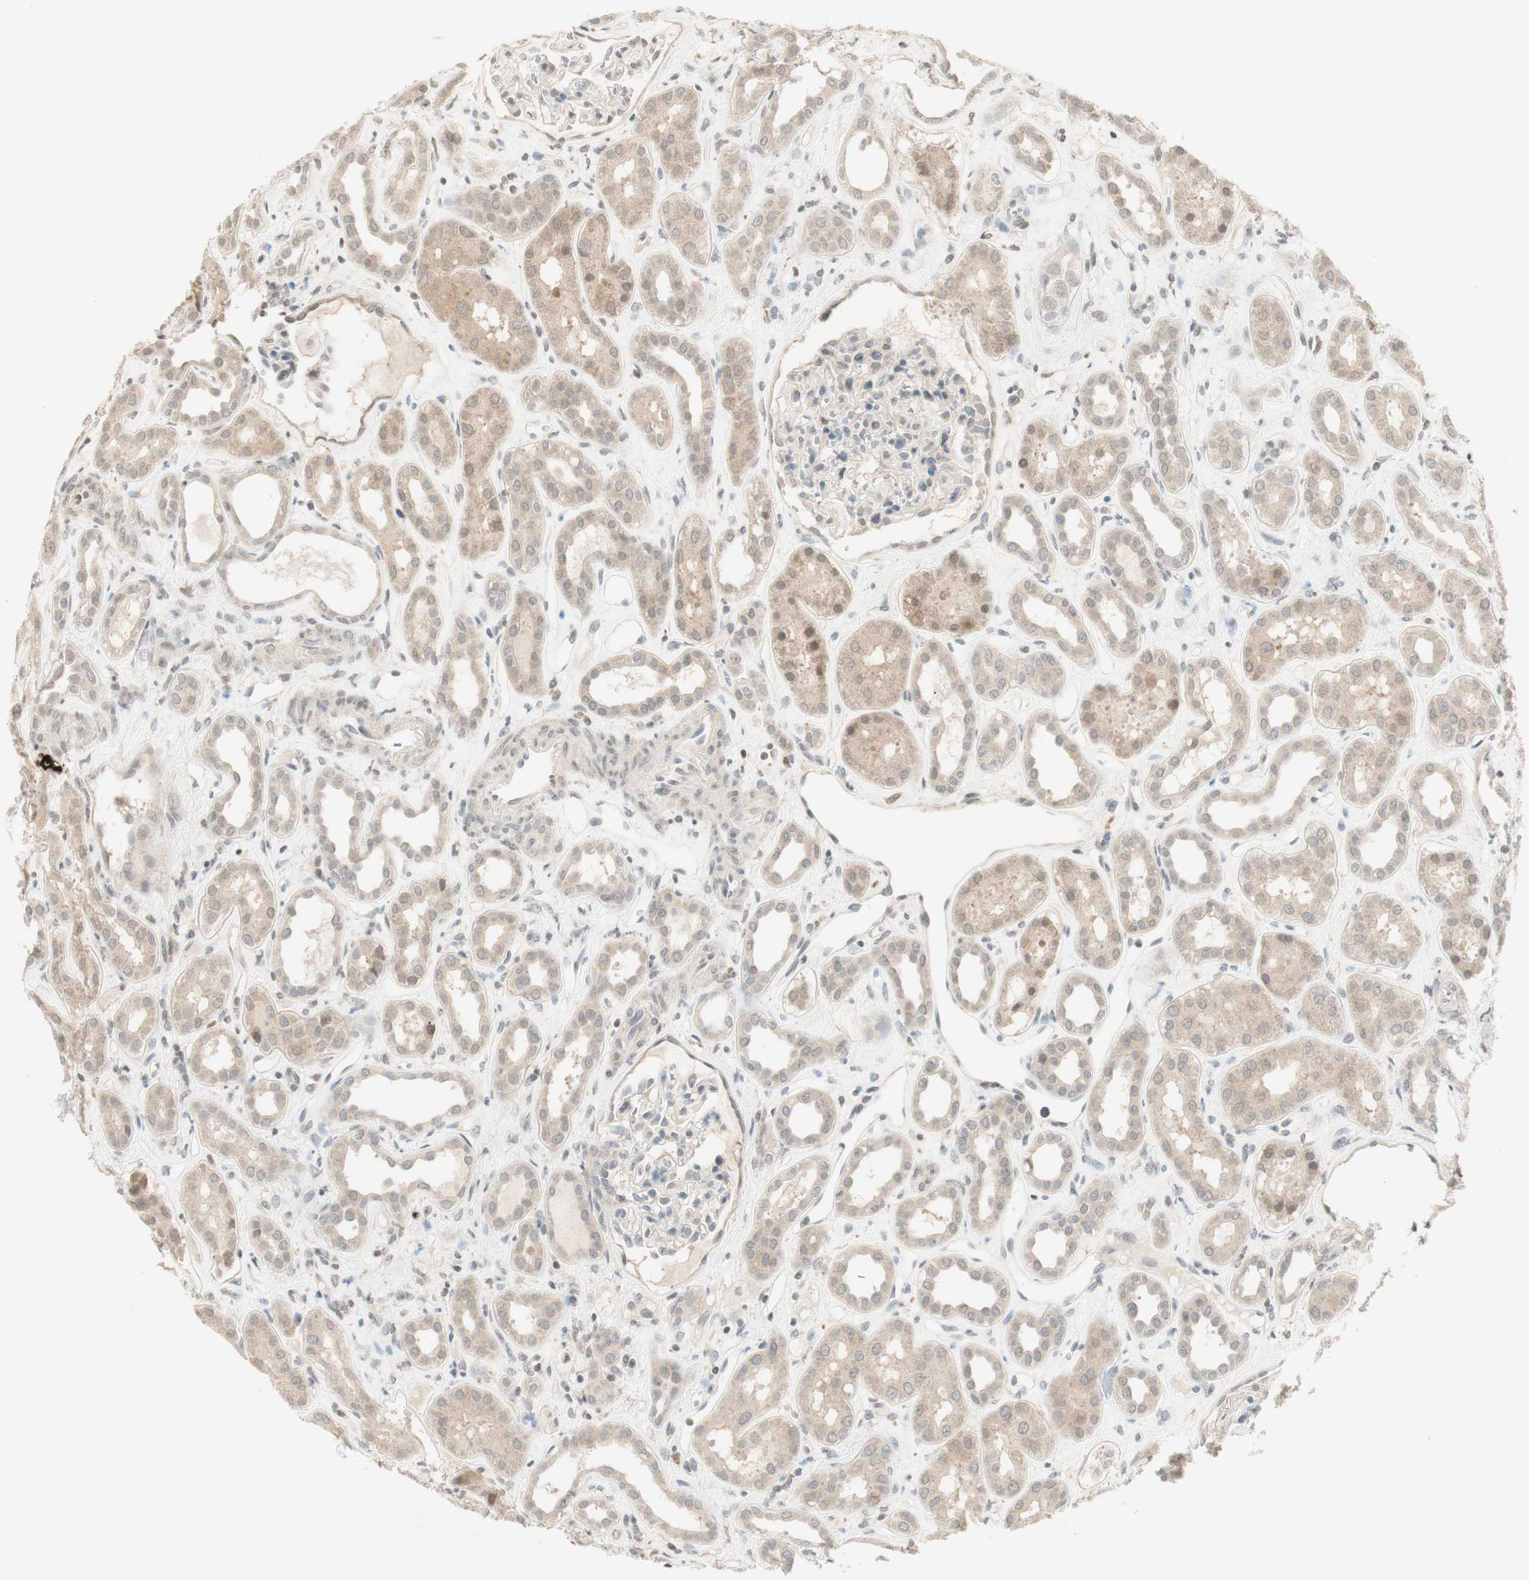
{"staining": {"intensity": "negative", "quantity": "none", "location": "none"}, "tissue": "kidney", "cell_type": "Cells in glomeruli", "image_type": "normal", "snomed": [{"axis": "morphology", "description": "Normal tissue, NOS"}, {"axis": "topography", "description": "Kidney"}], "caption": "Cells in glomeruli show no significant expression in unremarkable kidney. (DAB (3,3'-diaminobenzidine) immunohistochemistry (IHC) visualized using brightfield microscopy, high magnification).", "gene": "GLI1", "patient": {"sex": "male", "age": 59}}